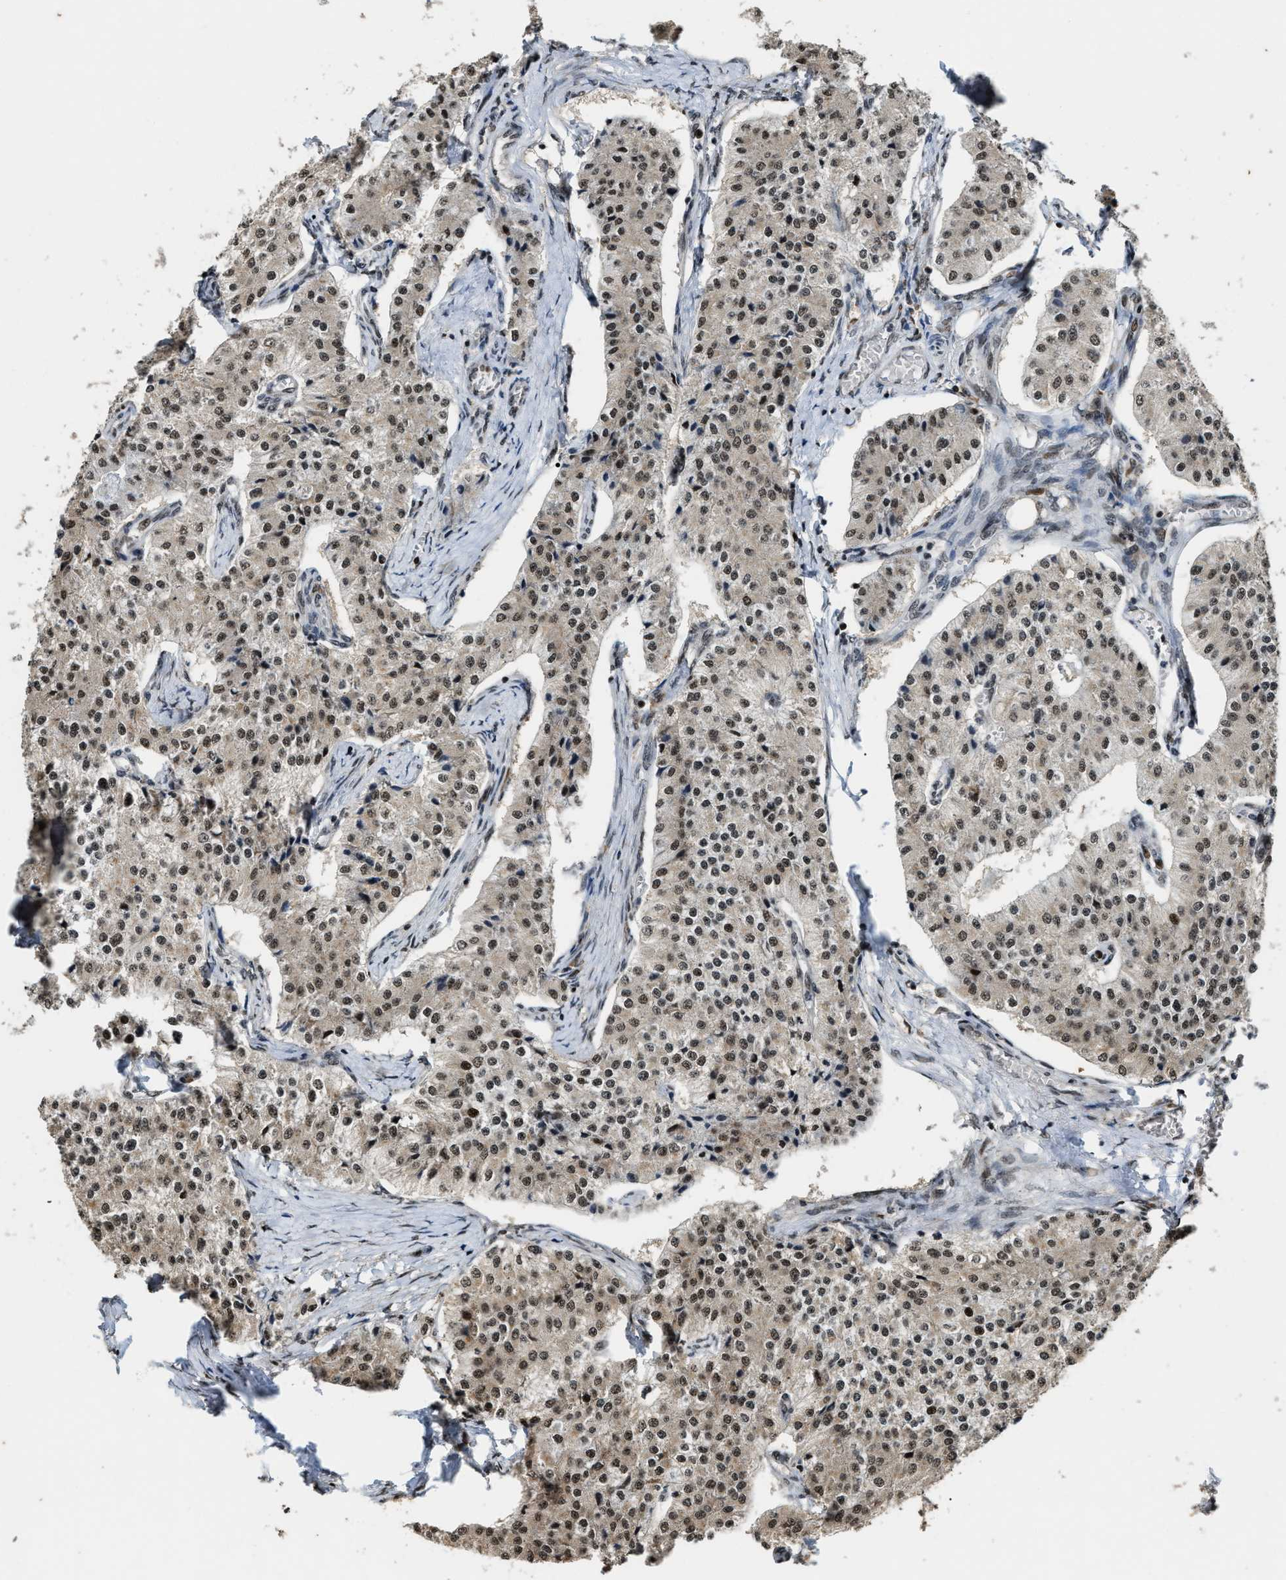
{"staining": {"intensity": "moderate", "quantity": ">75%", "location": "nuclear"}, "tissue": "carcinoid", "cell_type": "Tumor cells", "image_type": "cancer", "snomed": [{"axis": "morphology", "description": "Carcinoid, malignant, NOS"}, {"axis": "topography", "description": "Colon"}], "caption": "Protein analysis of carcinoid tissue shows moderate nuclear staining in approximately >75% of tumor cells.", "gene": "SERTAD2", "patient": {"sex": "female", "age": 52}}